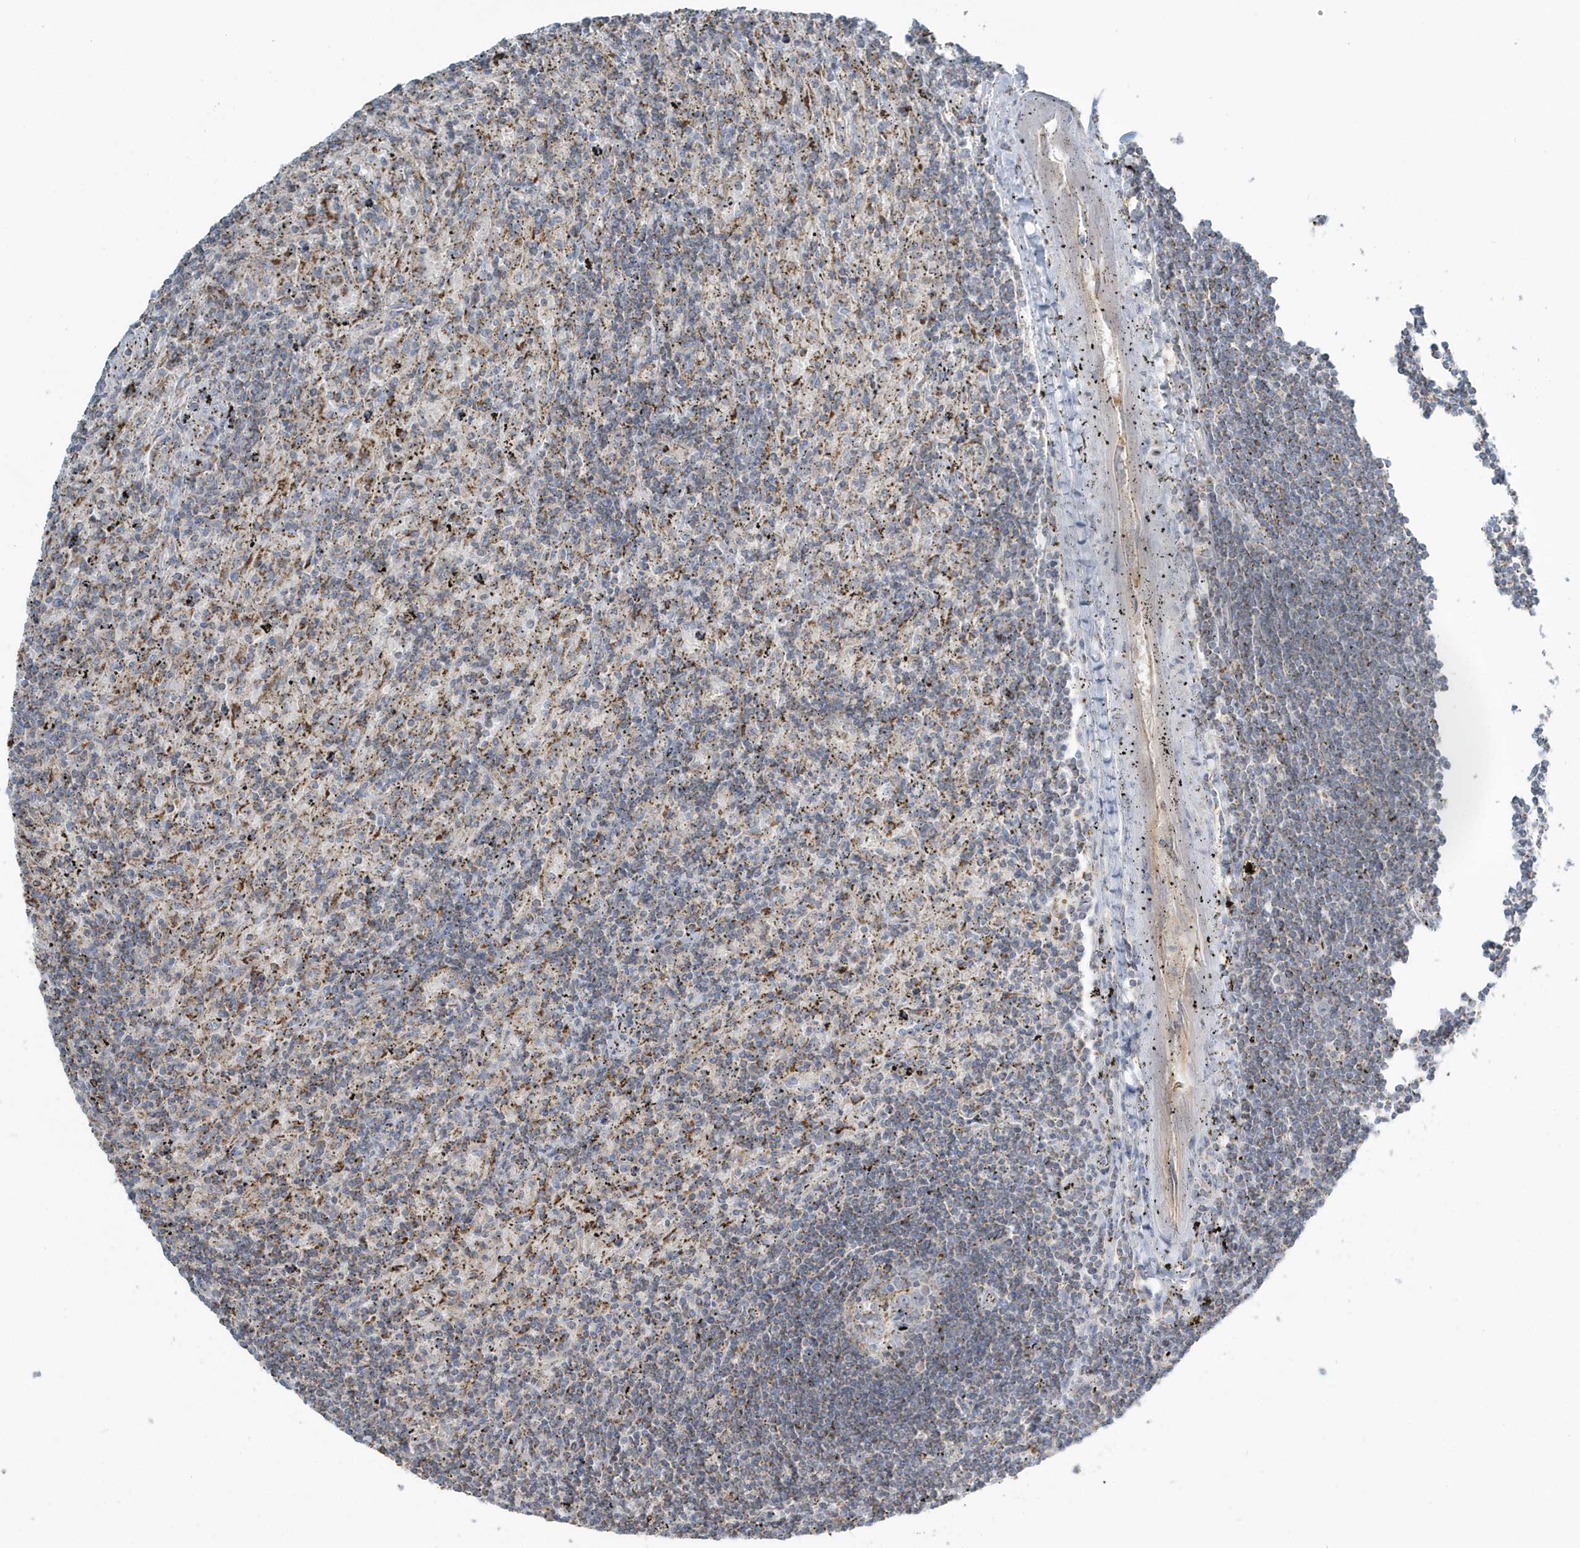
{"staining": {"intensity": "moderate", "quantity": "25%-75%", "location": "cytoplasmic/membranous"}, "tissue": "lymphoma", "cell_type": "Tumor cells", "image_type": "cancer", "snomed": [{"axis": "morphology", "description": "Malignant lymphoma, non-Hodgkin's type, Low grade"}, {"axis": "topography", "description": "Spleen"}], "caption": "Lymphoma stained with a protein marker shows moderate staining in tumor cells.", "gene": "RAB11FIP3", "patient": {"sex": "male", "age": 76}}